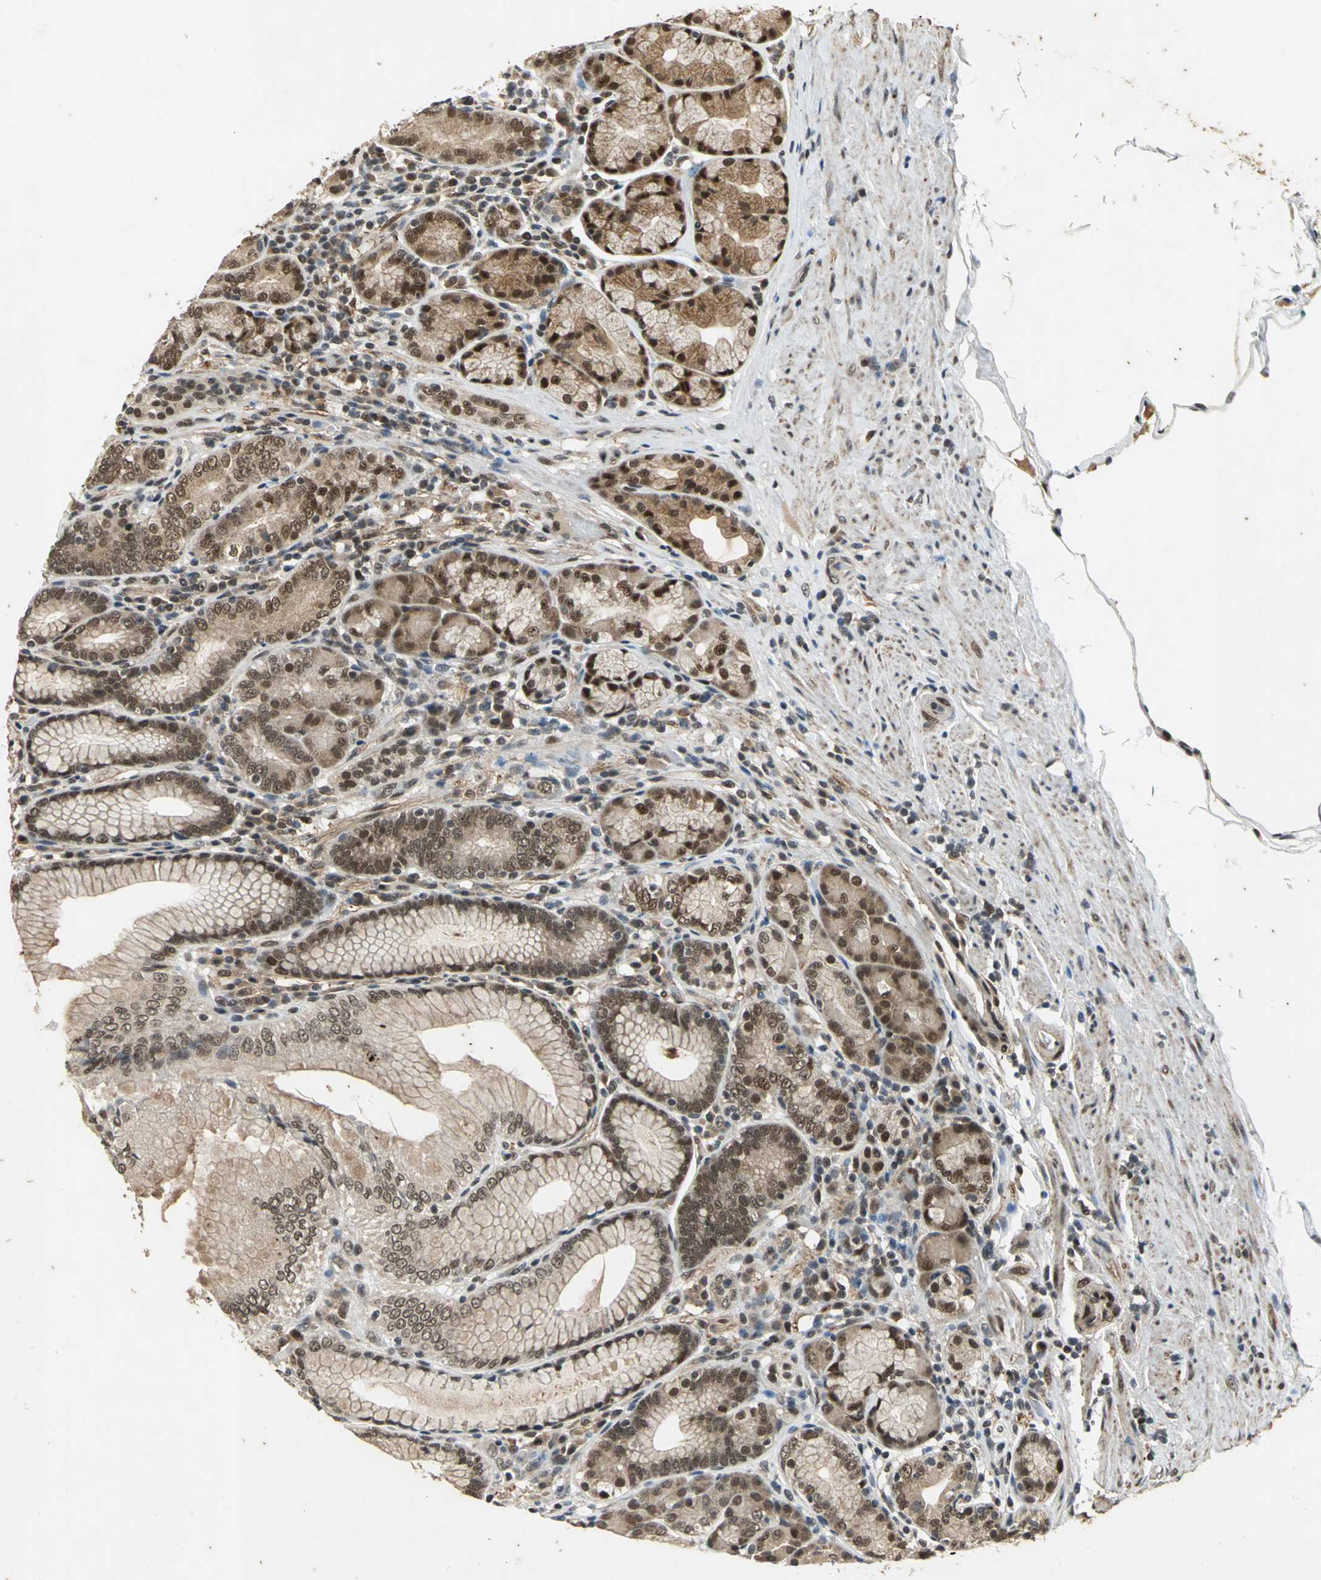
{"staining": {"intensity": "moderate", "quantity": "25%-75%", "location": "cytoplasmic/membranous"}, "tissue": "stomach", "cell_type": "Glandular cells", "image_type": "normal", "snomed": [{"axis": "morphology", "description": "Normal tissue, NOS"}, {"axis": "topography", "description": "Stomach, lower"}], "caption": "Brown immunohistochemical staining in unremarkable stomach demonstrates moderate cytoplasmic/membranous positivity in about 25%-75% of glandular cells. Nuclei are stained in blue.", "gene": "NOTCH3", "patient": {"sex": "female", "age": 76}}